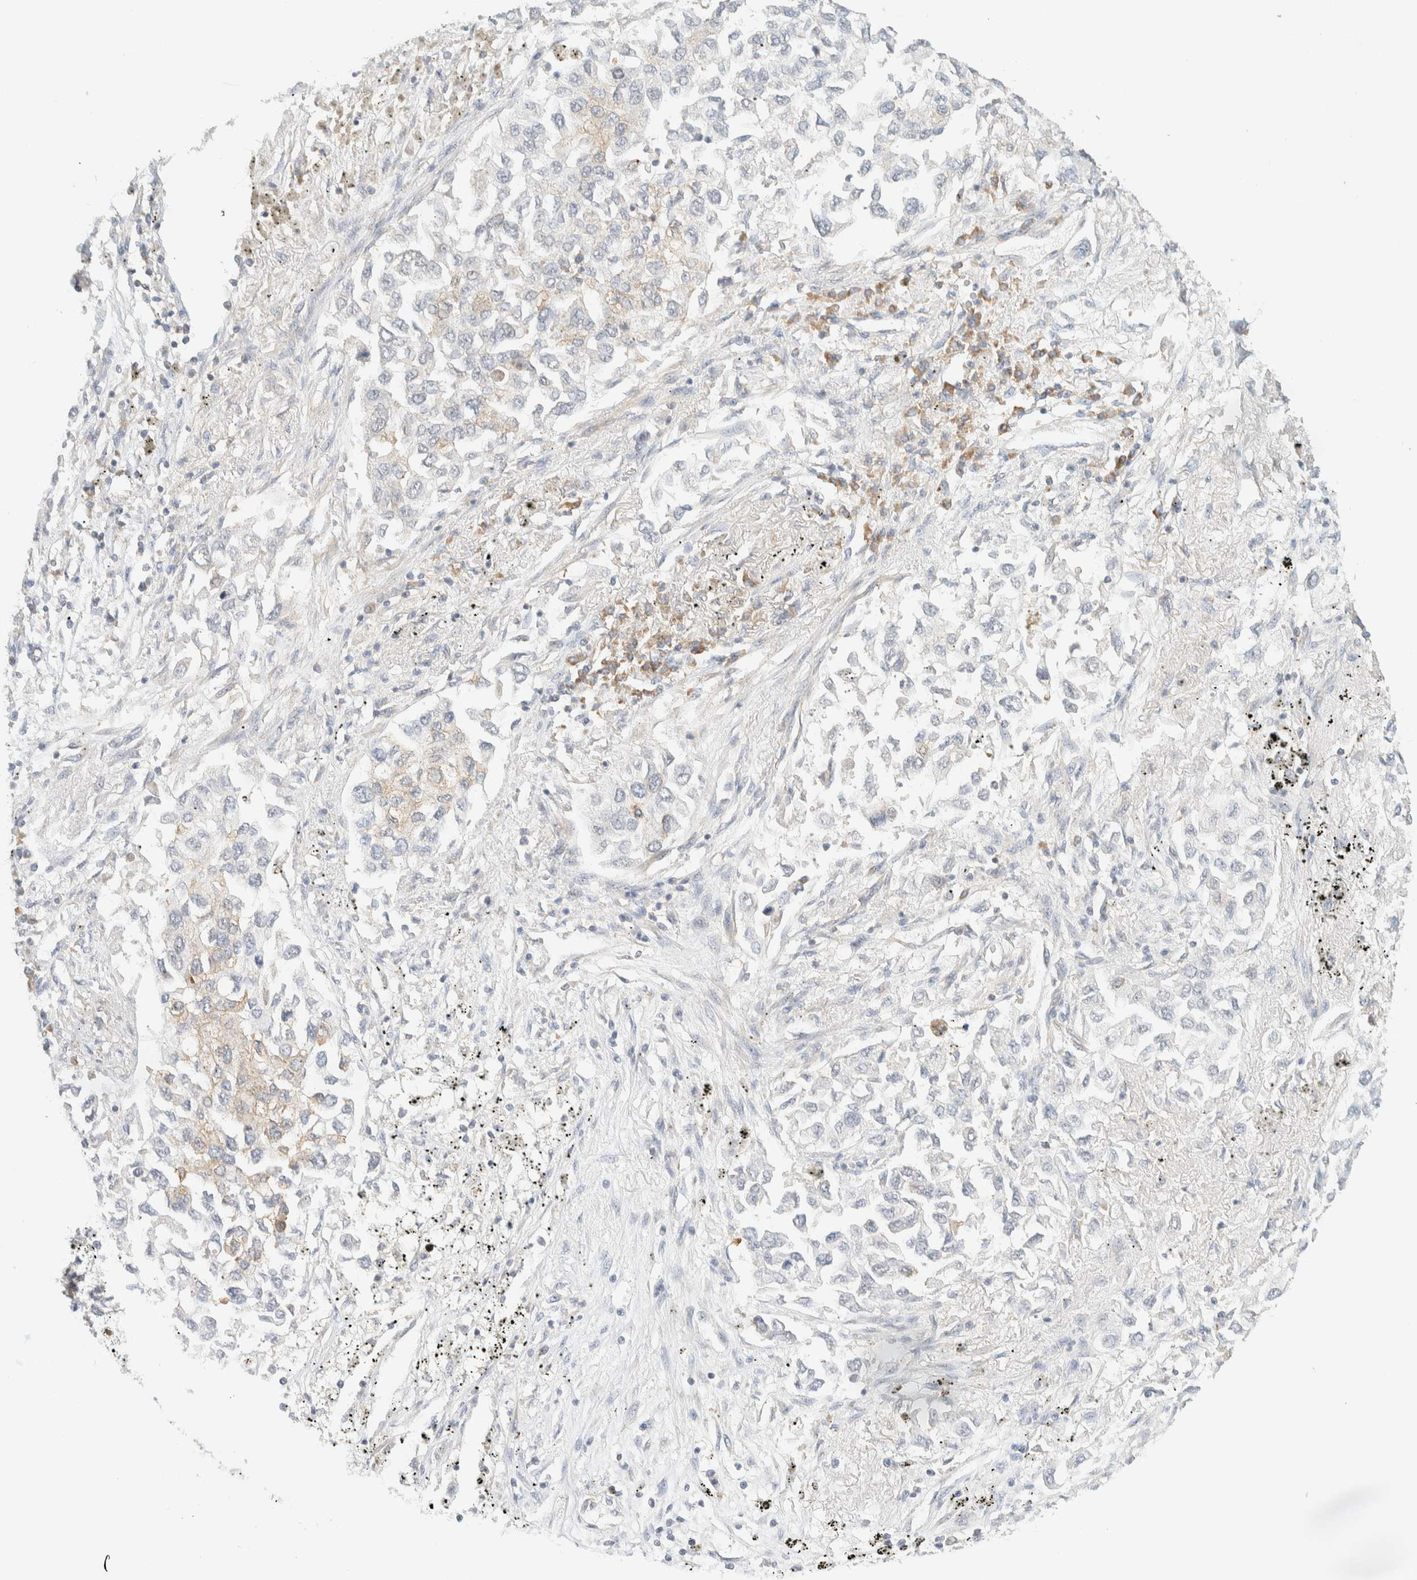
{"staining": {"intensity": "weak", "quantity": "25%-75%", "location": "cytoplasmic/membranous"}, "tissue": "lung cancer", "cell_type": "Tumor cells", "image_type": "cancer", "snomed": [{"axis": "morphology", "description": "Inflammation, NOS"}, {"axis": "morphology", "description": "Adenocarcinoma, NOS"}, {"axis": "topography", "description": "Lung"}], "caption": "Weak cytoplasmic/membranous expression is appreciated in approximately 25%-75% of tumor cells in lung cancer (adenocarcinoma).", "gene": "TBC1D8B", "patient": {"sex": "male", "age": 63}}